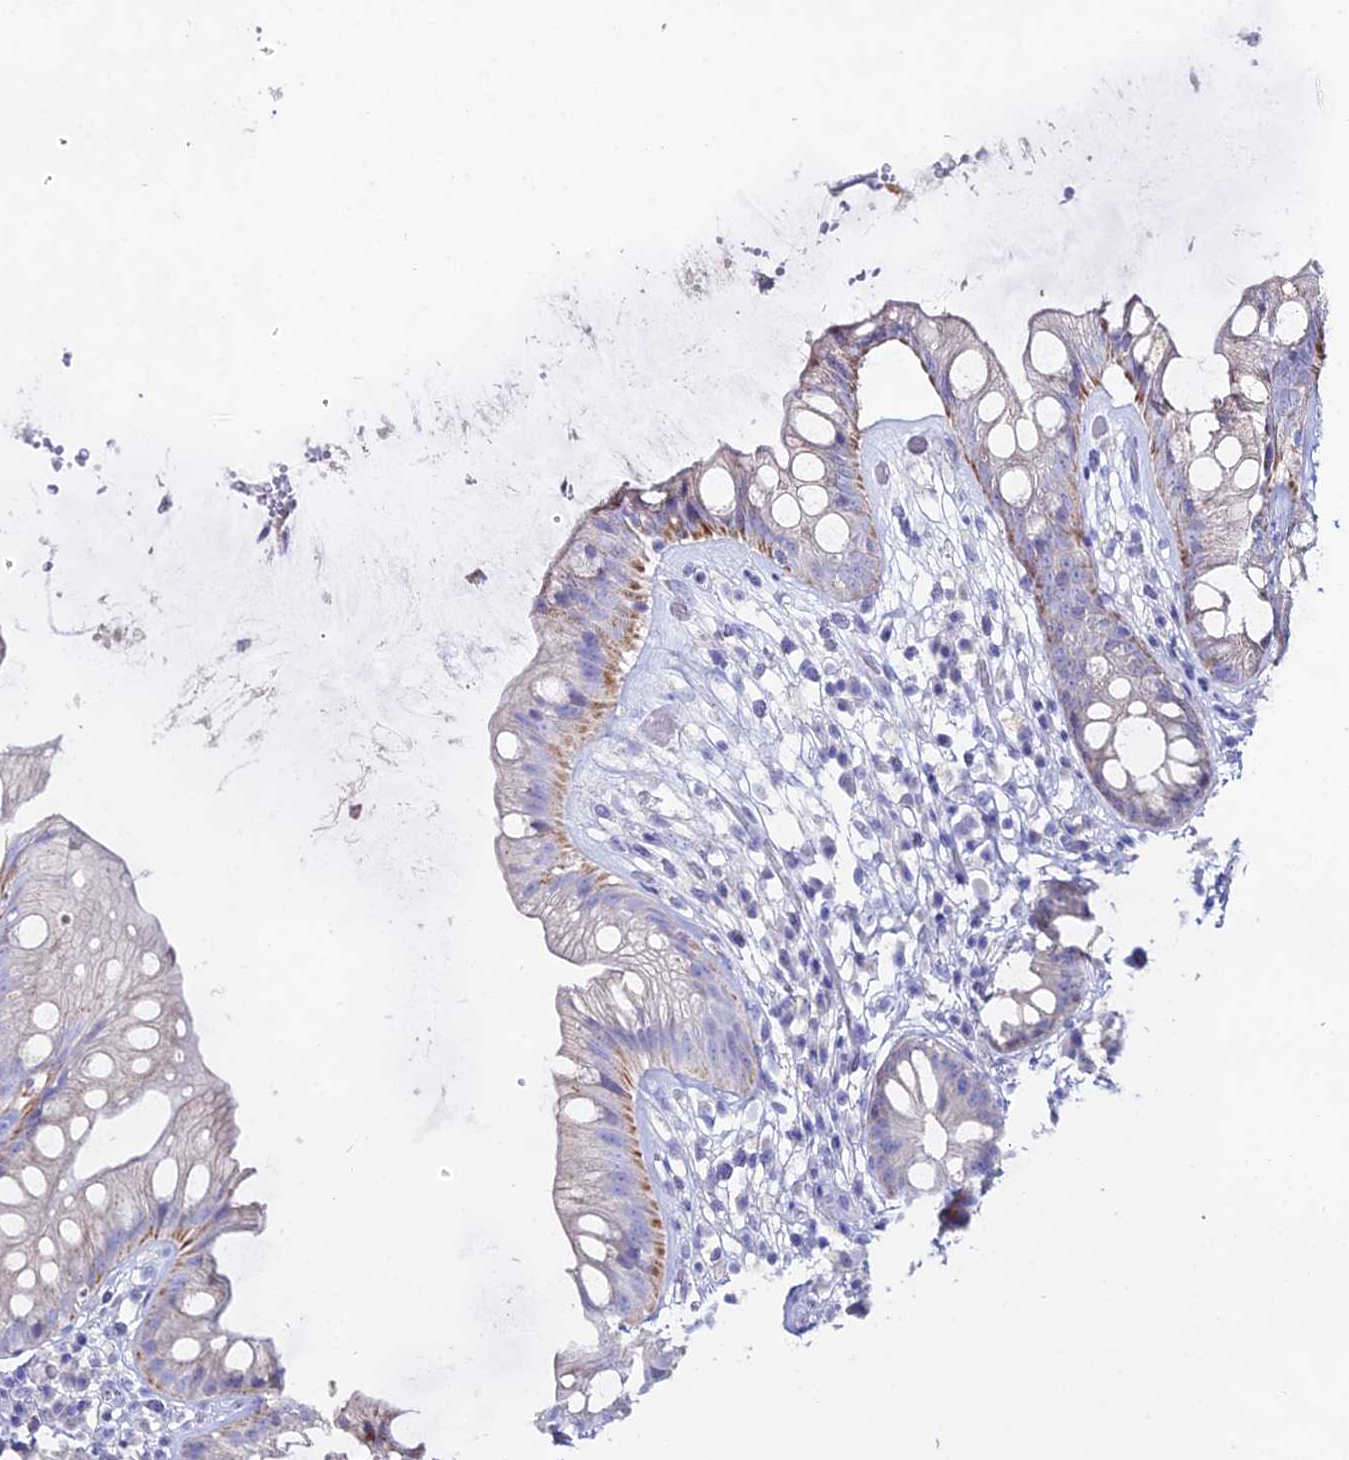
{"staining": {"intensity": "moderate", "quantity": "<25%", "location": "cytoplasmic/membranous"}, "tissue": "rectum", "cell_type": "Glandular cells", "image_type": "normal", "snomed": [{"axis": "morphology", "description": "Normal tissue, NOS"}, {"axis": "topography", "description": "Rectum"}], "caption": "The immunohistochemical stain labels moderate cytoplasmic/membranous positivity in glandular cells of unremarkable rectum.", "gene": "DHX34", "patient": {"sex": "male", "age": 74}}